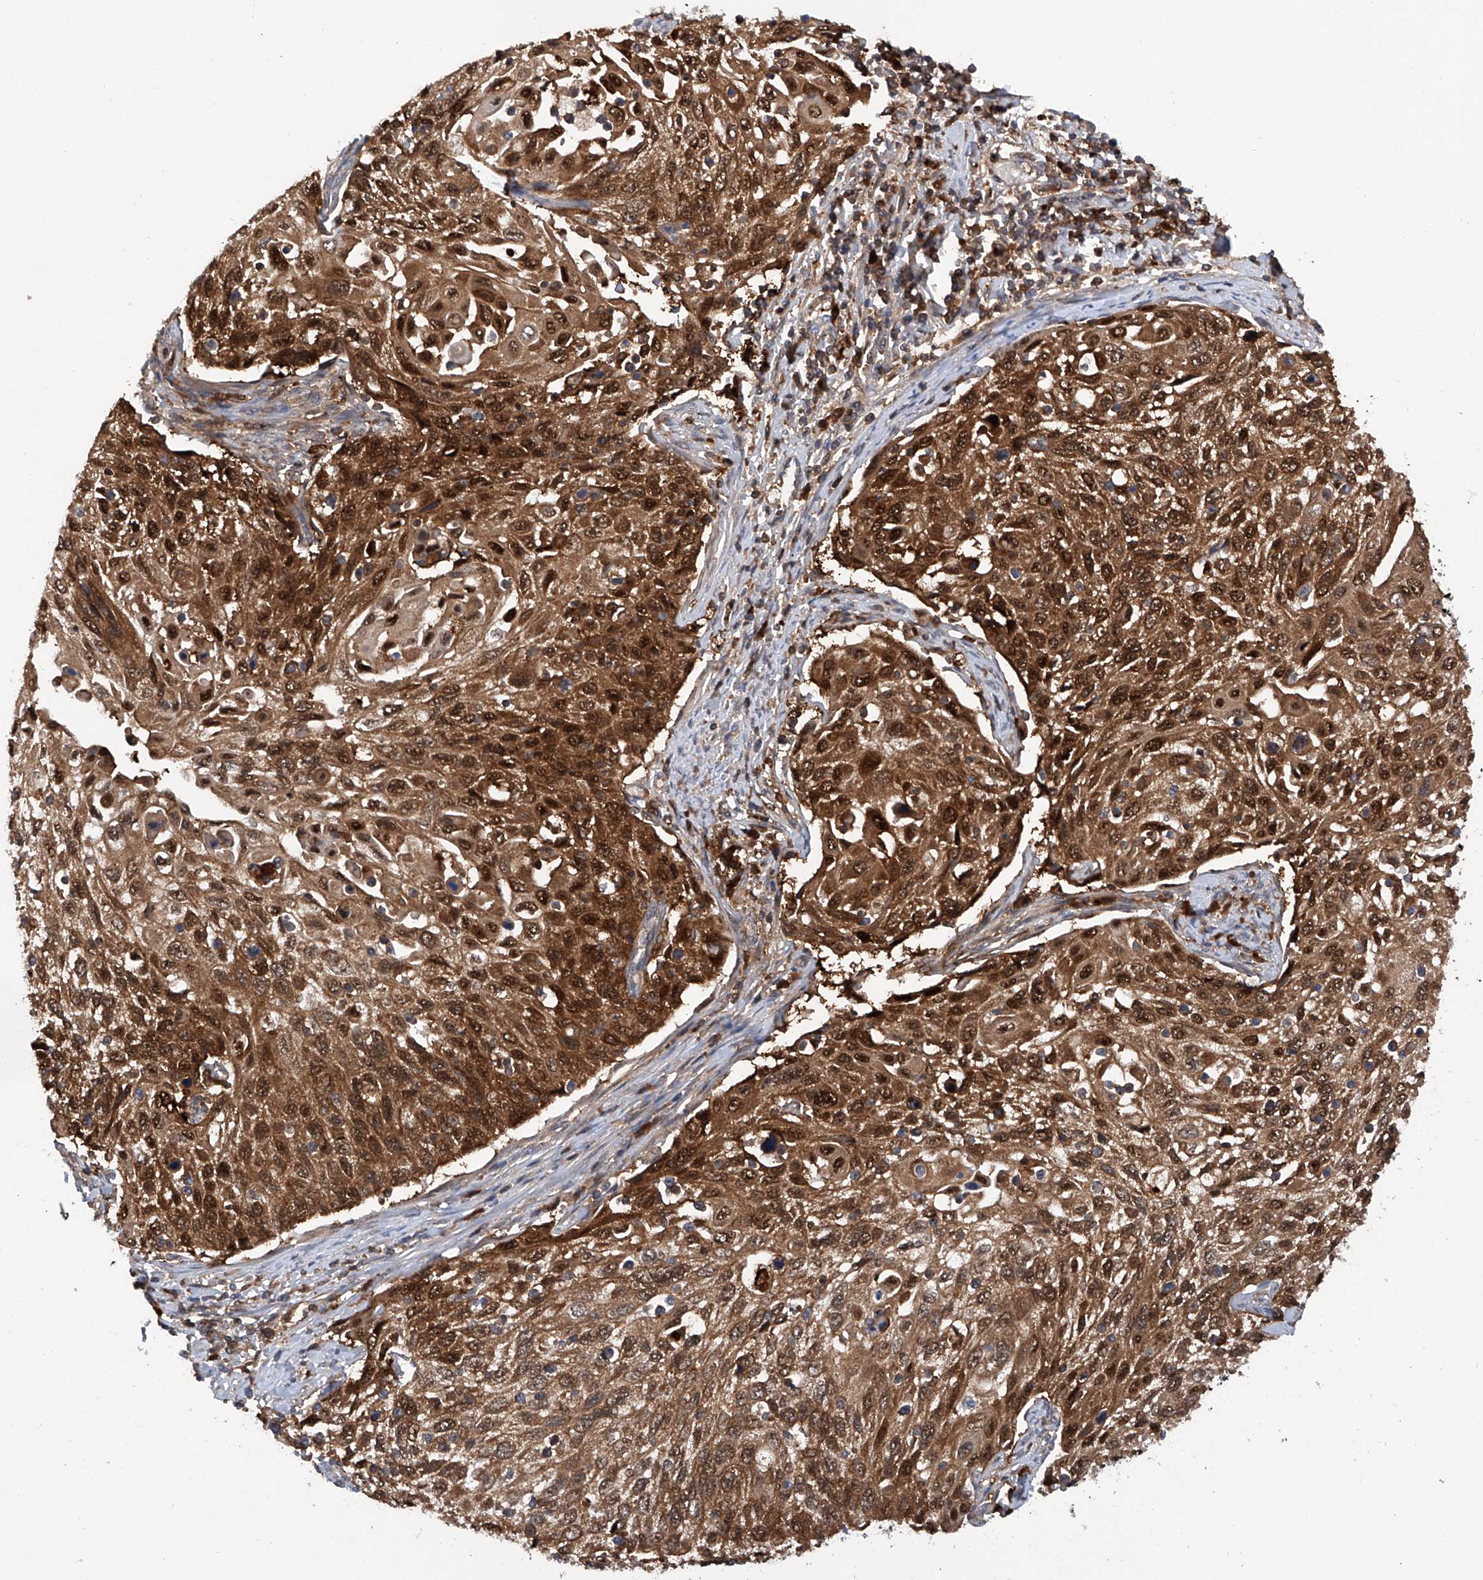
{"staining": {"intensity": "strong", "quantity": ">75%", "location": "cytoplasmic/membranous,nuclear"}, "tissue": "cervical cancer", "cell_type": "Tumor cells", "image_type": "cancer", "snomed": [{"axis": "morphology", "description": "Squamous cell carcinoma, NOS"}, {"axis": "topography", "description": "Cervix"}], "caption": "Cervical squamous cell carcinoma stained for a protein (brown) demonstrates strong cytoplasmic/membranous and nuclear positive positivity in about >75% of tumor cells.", "gene": "ASCC3", "patient": {"sex": "female", "age": 70}}